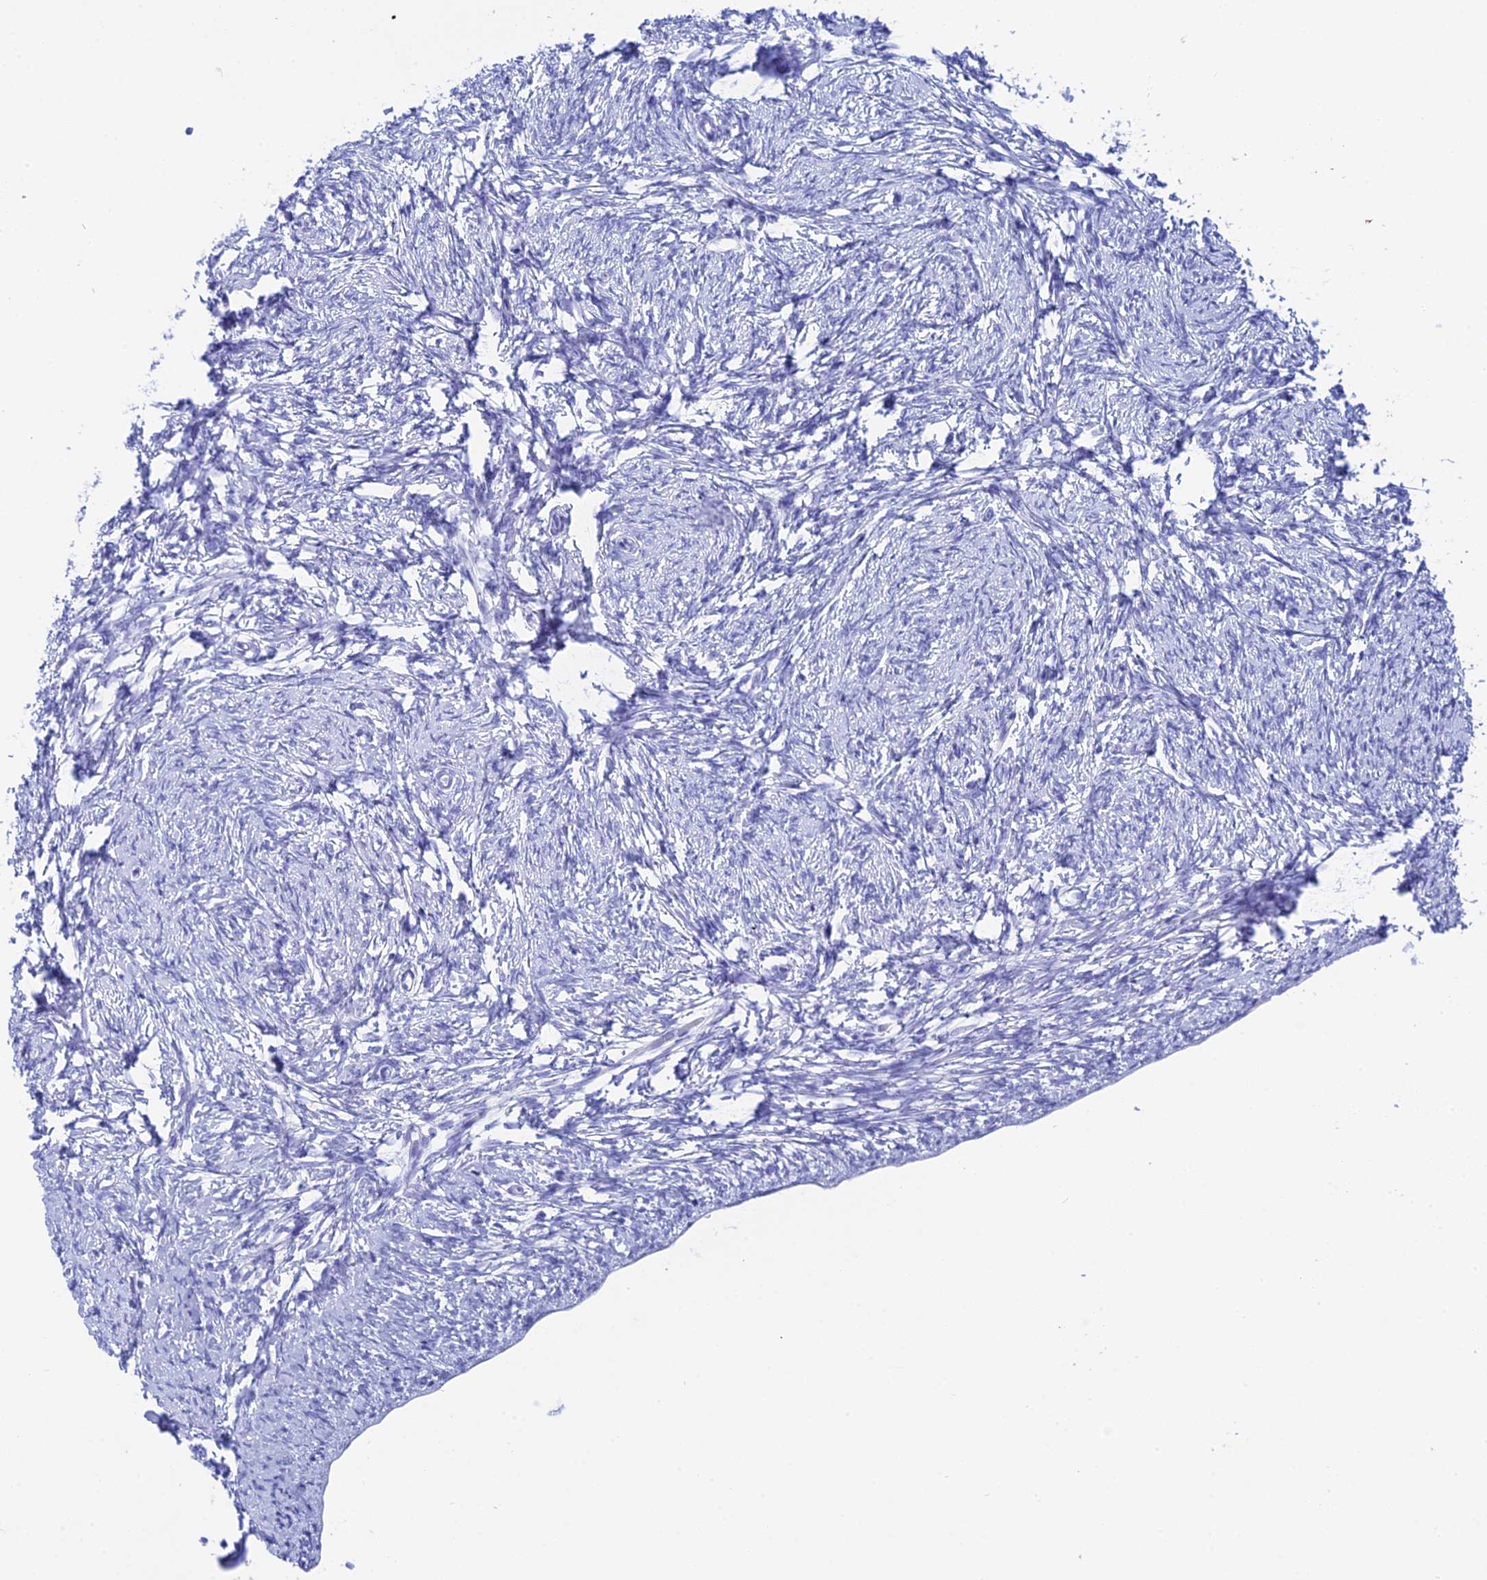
{"staining": {"intensity": "negative", "quantity": "none", "location": "none"}, "tissue": "ovary", "cell_type": "Ovarian stroma cells", "image_type": "normal", "snomed": [{"axis": "morphology", "description": "Normal tissue, NOS"}, {"axis": "topography", "description": "Ovary"}], "caption": "IHC micrograph of normal ovary: ovary stained with DAB (3,3'-diaminobenzidine) reveals no significant protein expression in ovarian stroma cells. (DAB (3,3'-diaminobenzidine) immunohistochemistry (IHC), high magnification).", "gene": "TEX101", "patient": {"sex": "female", "age": 34}}